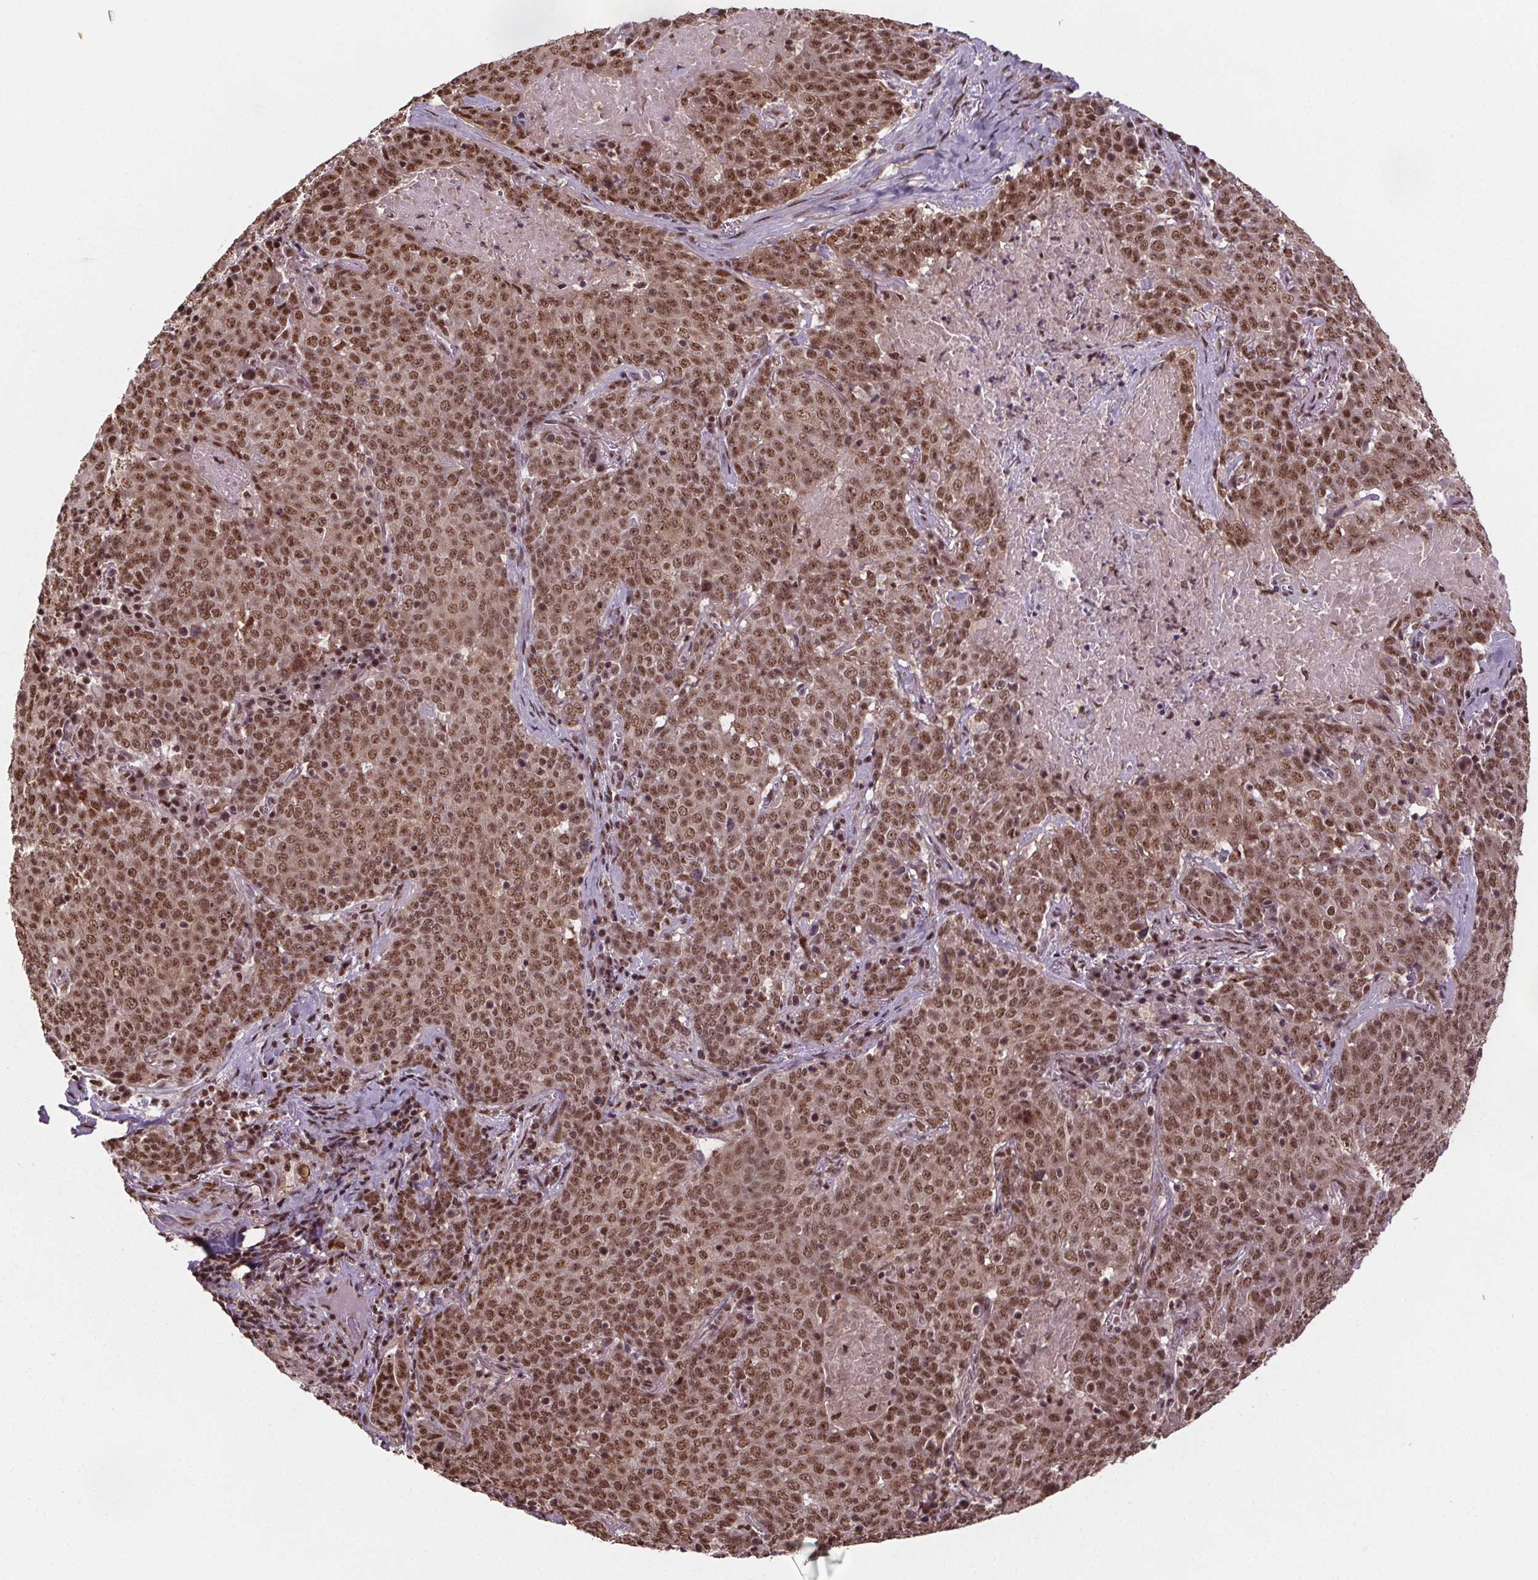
{"staining": {"intensity": "moderate", "quantity": ">75%", "location": "nuclear"}, "tissue": "lung cancer", "cell_type": "Tumor cells", "image_type": "cancer", "snomed": [{"axis": "morphology", "description": "Squamous cell carcinoma, NOS"}, {"axis": "topography", "description": "Lung"}], "caption": "IHC histopathology image of neoplastic tissue: squamous cell carcinoma (lung) stained using IHC exhibits medium levels of moderate protein expression localized specifically in the nuclear of tumor cells, appearing as a nuclear brown color.", "gene": "JARID2", "patient": {"sex": "male", "age": 82}}